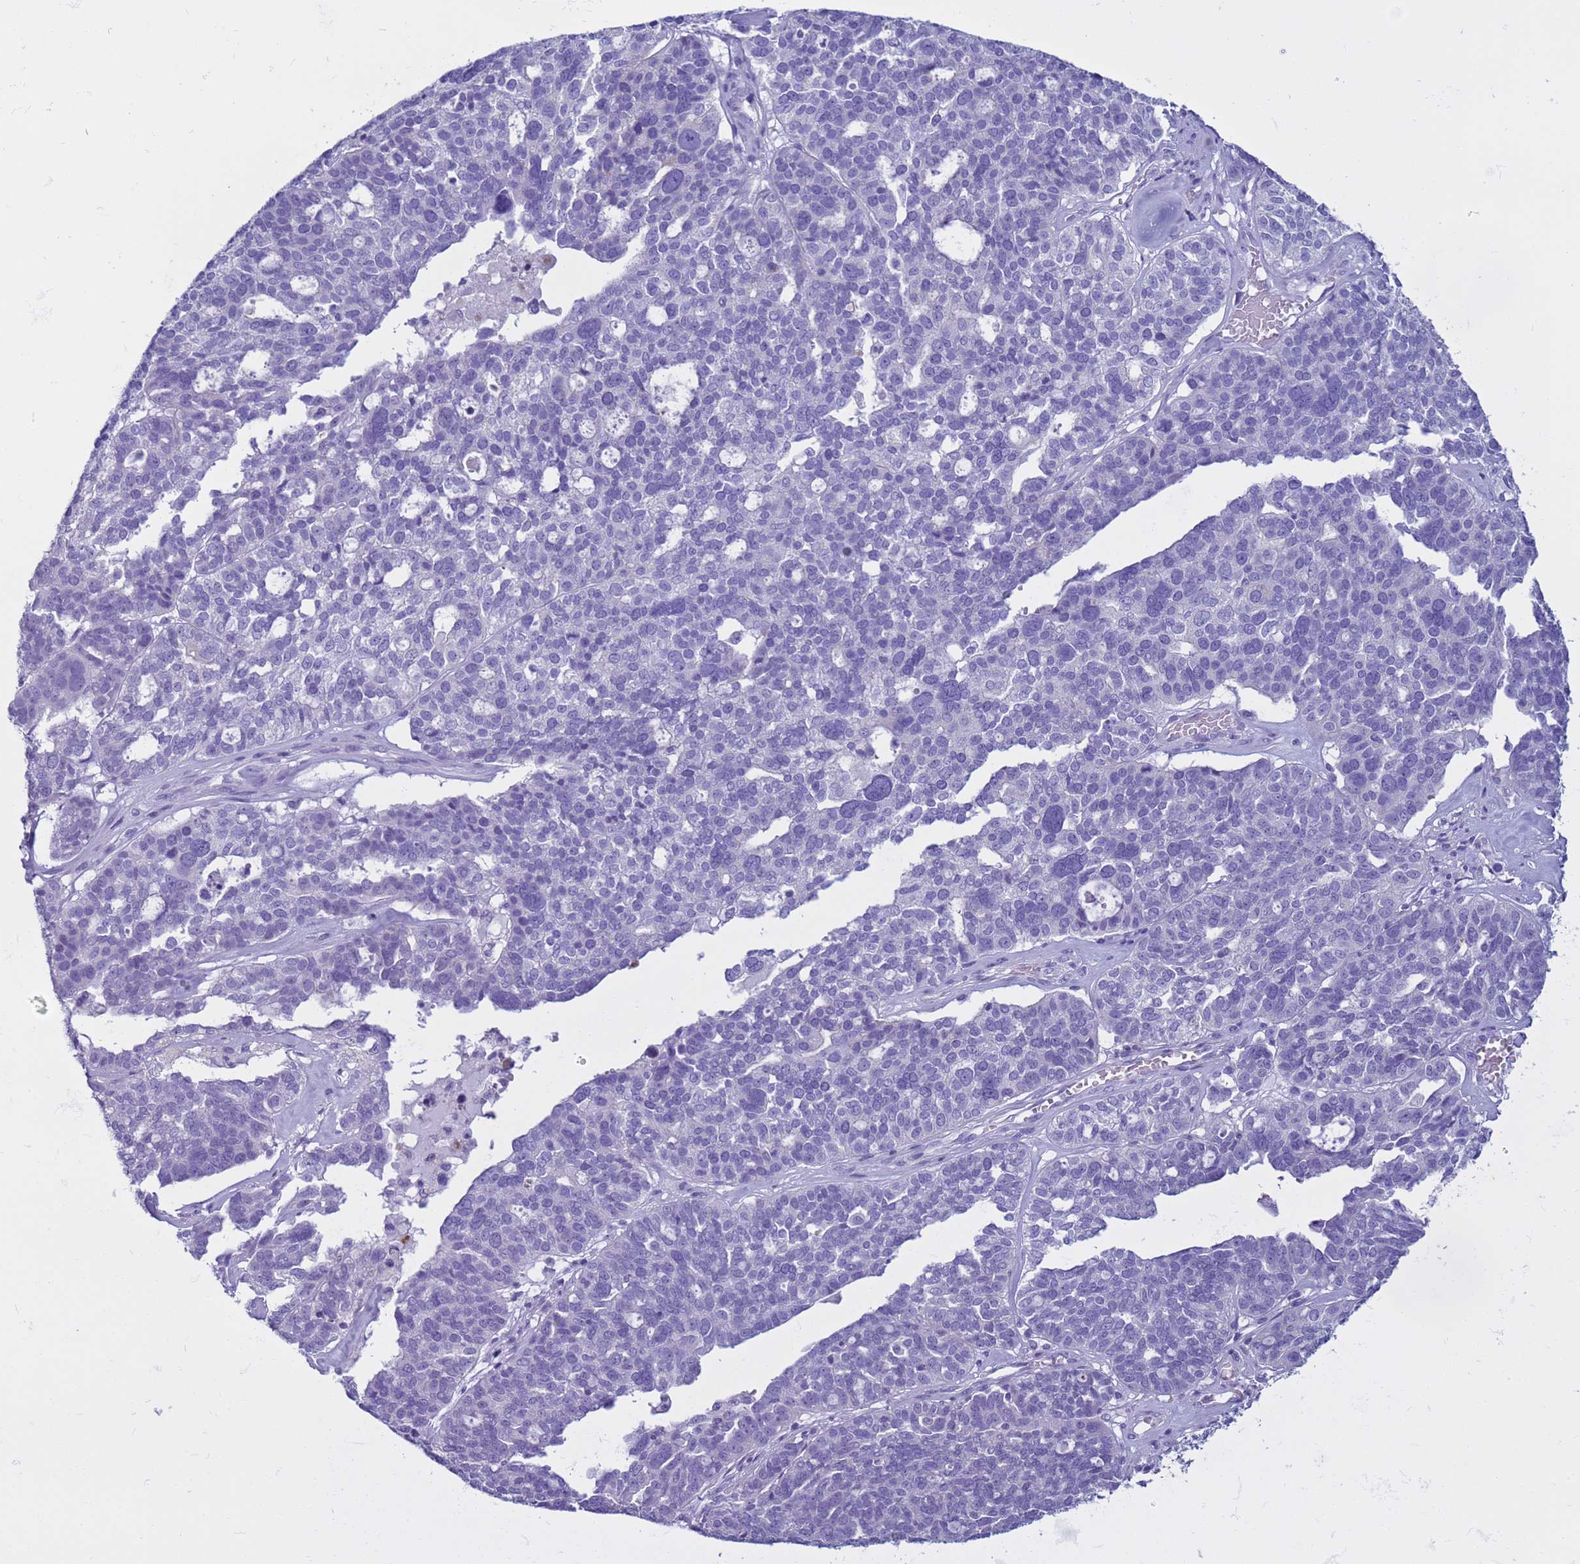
{"staining": {"intensity": "negative", "quantity": "none", "location": "none"}, "tissue": "ovarian cancer", "cell_type": "Tumor cells", "image_type": "cancer", "snomed": [{"axis": "morphology", "description": "Cystadenocarcinoma, serous, NOS"}, {"axis": "topography", "description": "Ovary"}], "caption": "Immunohistochemistry of ovarian cancer (serous cystadenocarcinoma) exhibits no positivity in tumor cells. Nuclei are stained in blue.", "gene": "CST4", "patient": {"sex": "female", "age": 59}}